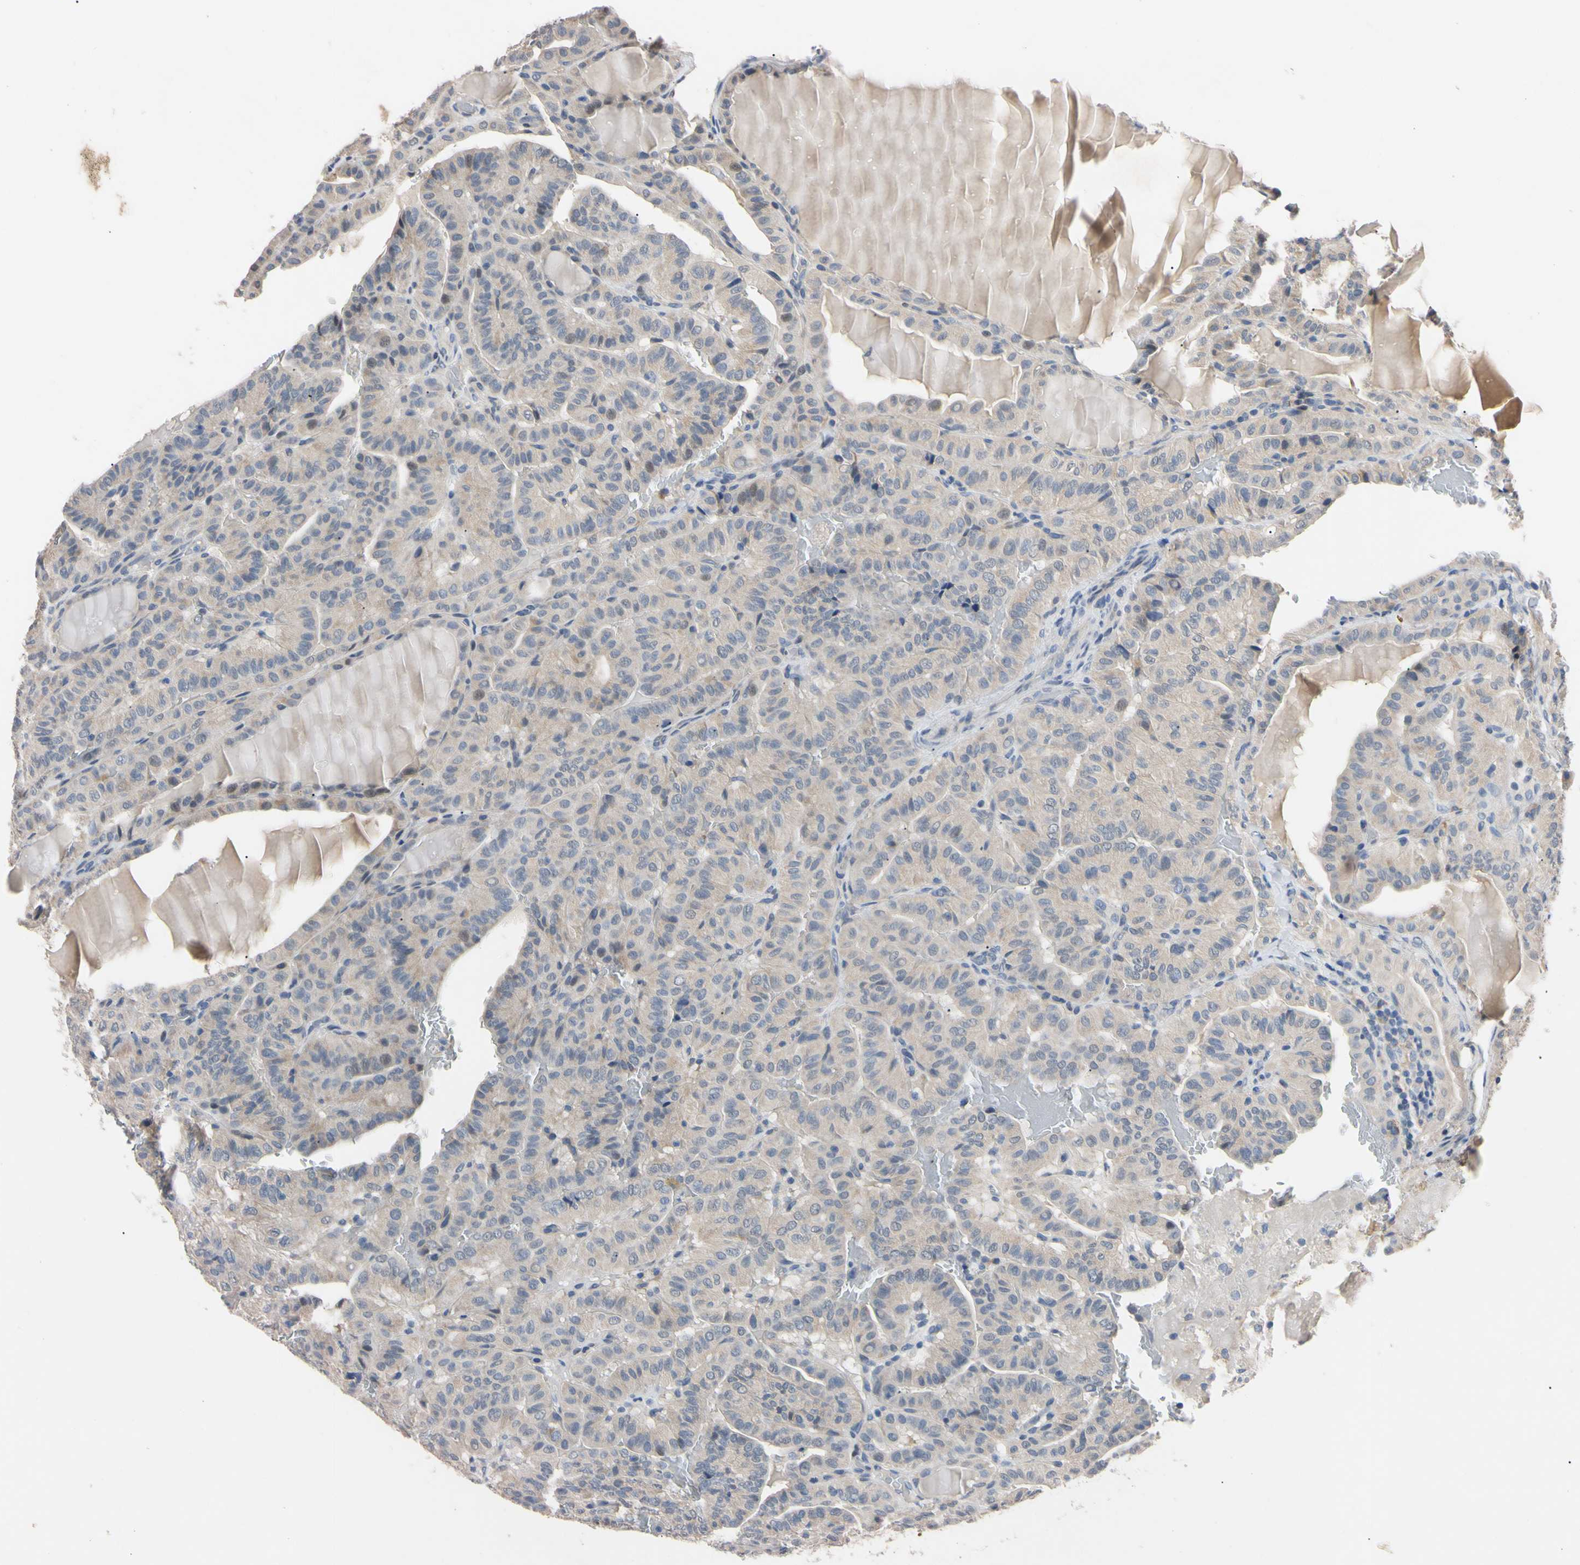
{"staining": {"intensity": "negative", "quantity": "none", "location": "none"}, "tissue": "thyroid cancer", "cell_type": "Tumor cells", "image_type": "cancer", "snomed": [{"axis": "morphology", "description": "Papillary adenocarcinoma, NOS"}, {"axis": "topography", "description": "Thyroid gland"}], "caption": "Histopathology image shows no significant protein expression in tumor cells of thyroid cancer.", "gene": "PNKD", "patient": {"sex": "male", "age": 77}}